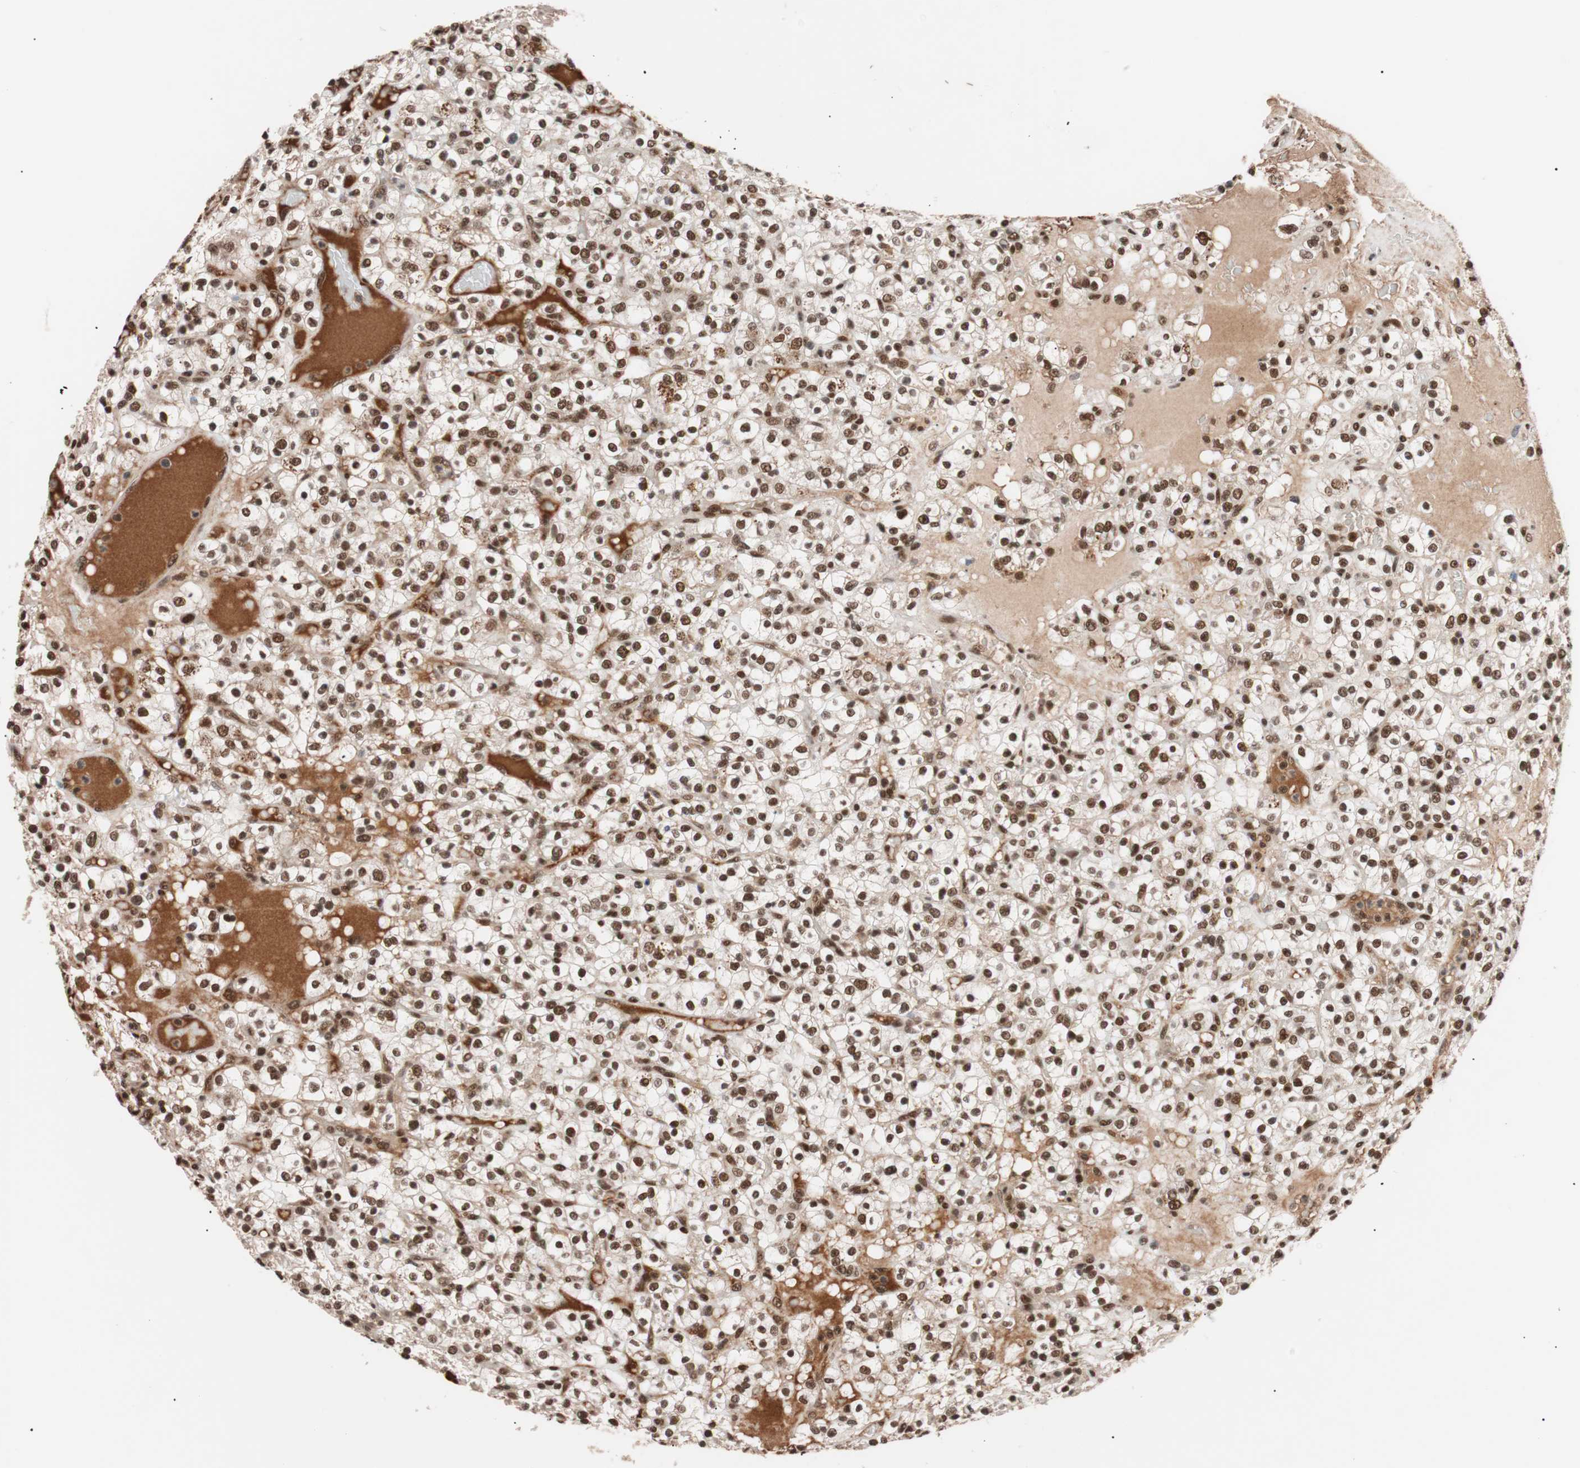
{"staining": {"intensity": "strong", "quantity": ">75%", "location": "nuclear"}, "tissue": "renal cancer", "cell_type": "Tumor cells", "image_type": "cancer", "snomed": [{"axis": "morphology", "description": "Normal tissue, NOS"}, {"axis": "morphology", "description": "Adenocarcinoma, NOS"}, {"axis": "topography", "description": "Kidney"}], "caption": "Renal cancer (adenocarcinoma) tissue demonstrates strong nuclear expression in approximately >75% of tumor cells (brown staining indicates protein expression, while blue staining denotes nuclei).", "gene": "CHAMP1", "patient": {"sex": "female", "age": 72}}